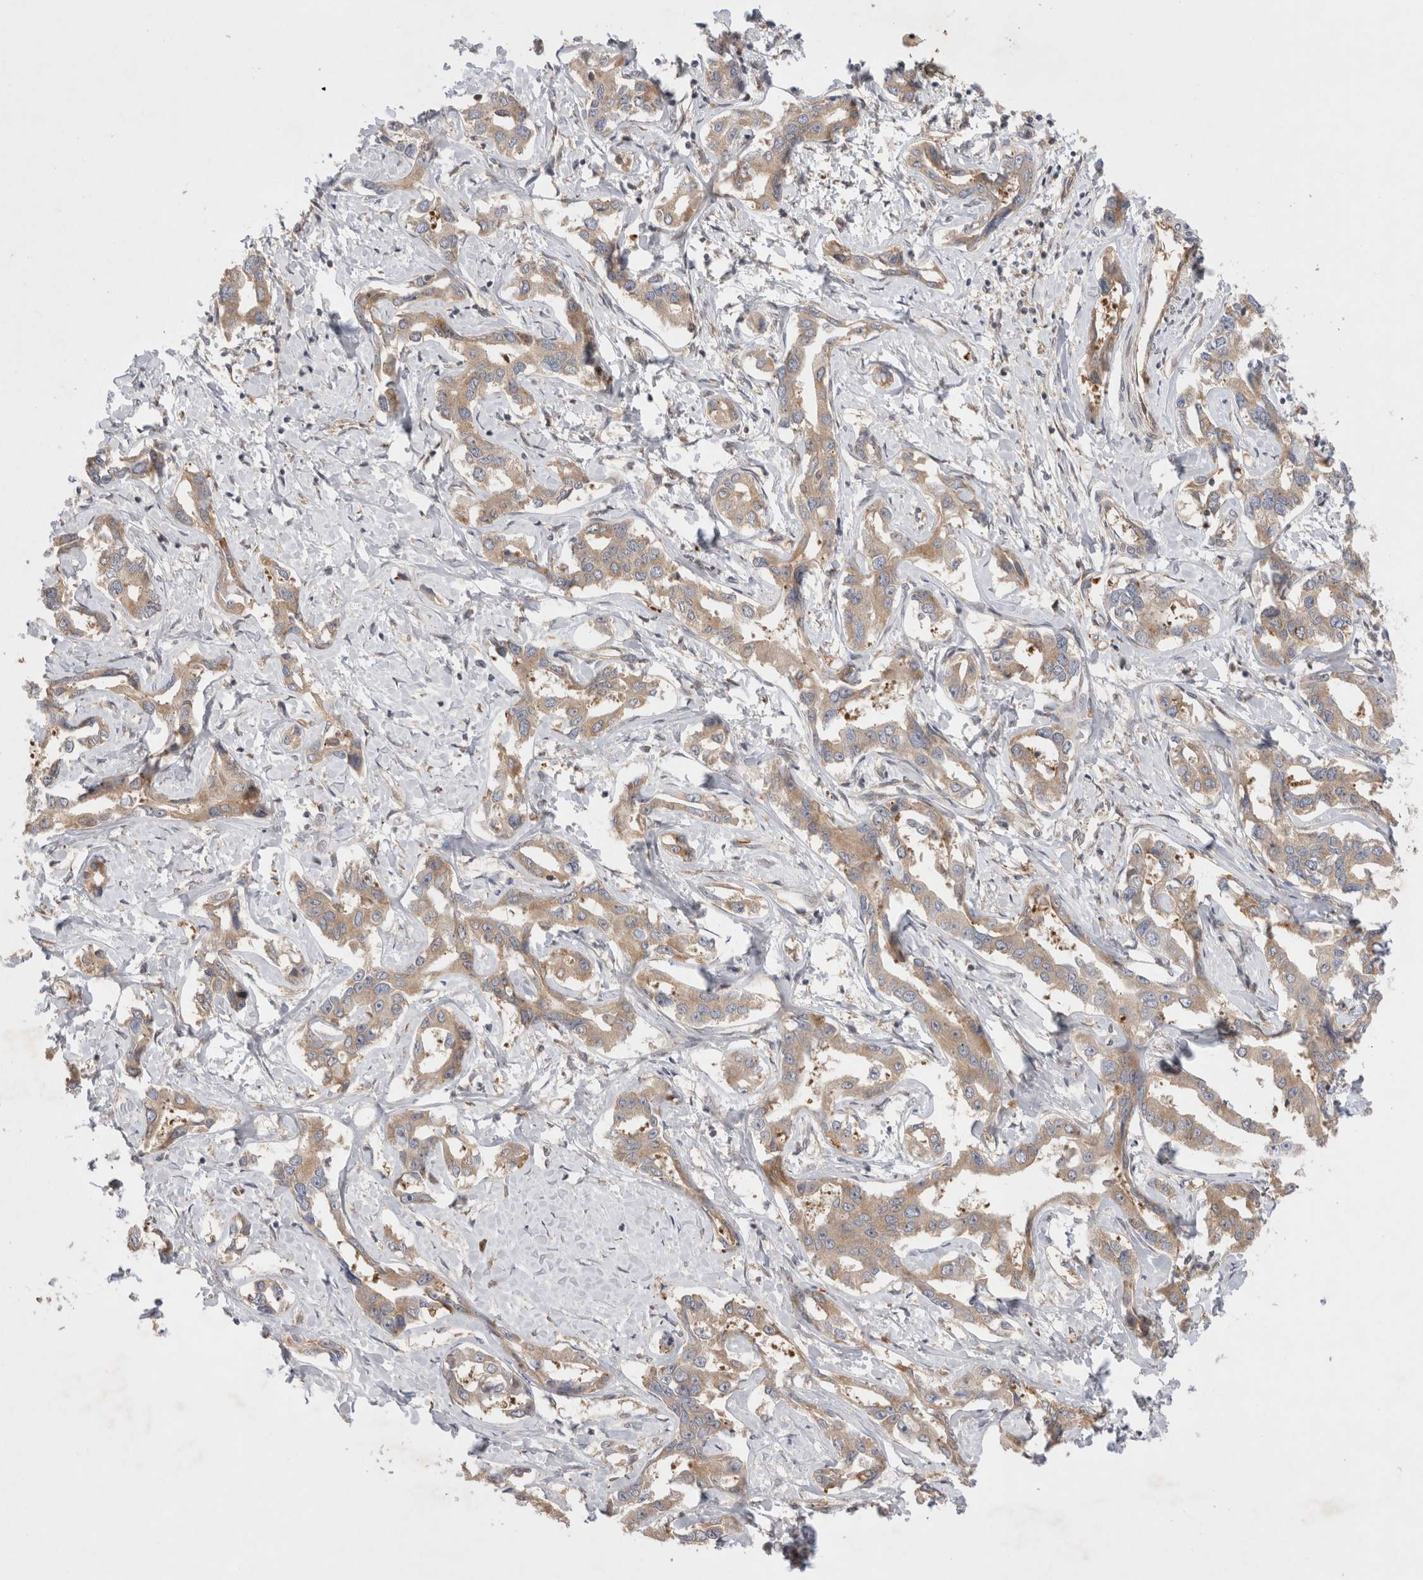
{"staining": {"intensity": "weak", "quantity": ">75%", "location": "cytoplasmic/membranous"}, "tissue": "liver cancer", "cell_type": "Tumor cells", "image_type": "cancer", "snomed": [{"axis": "morphology", "description": "Cholangiocarcinoma"}, {"axis": "topography", "description": "Liver"}], "caption": "Liver cancer (cholangiocarcinoma) stained with a protein marker displays weak staining in tumor cells.", "gene": "EIF3E", "patient": {"sex": "male", "age": 59}}